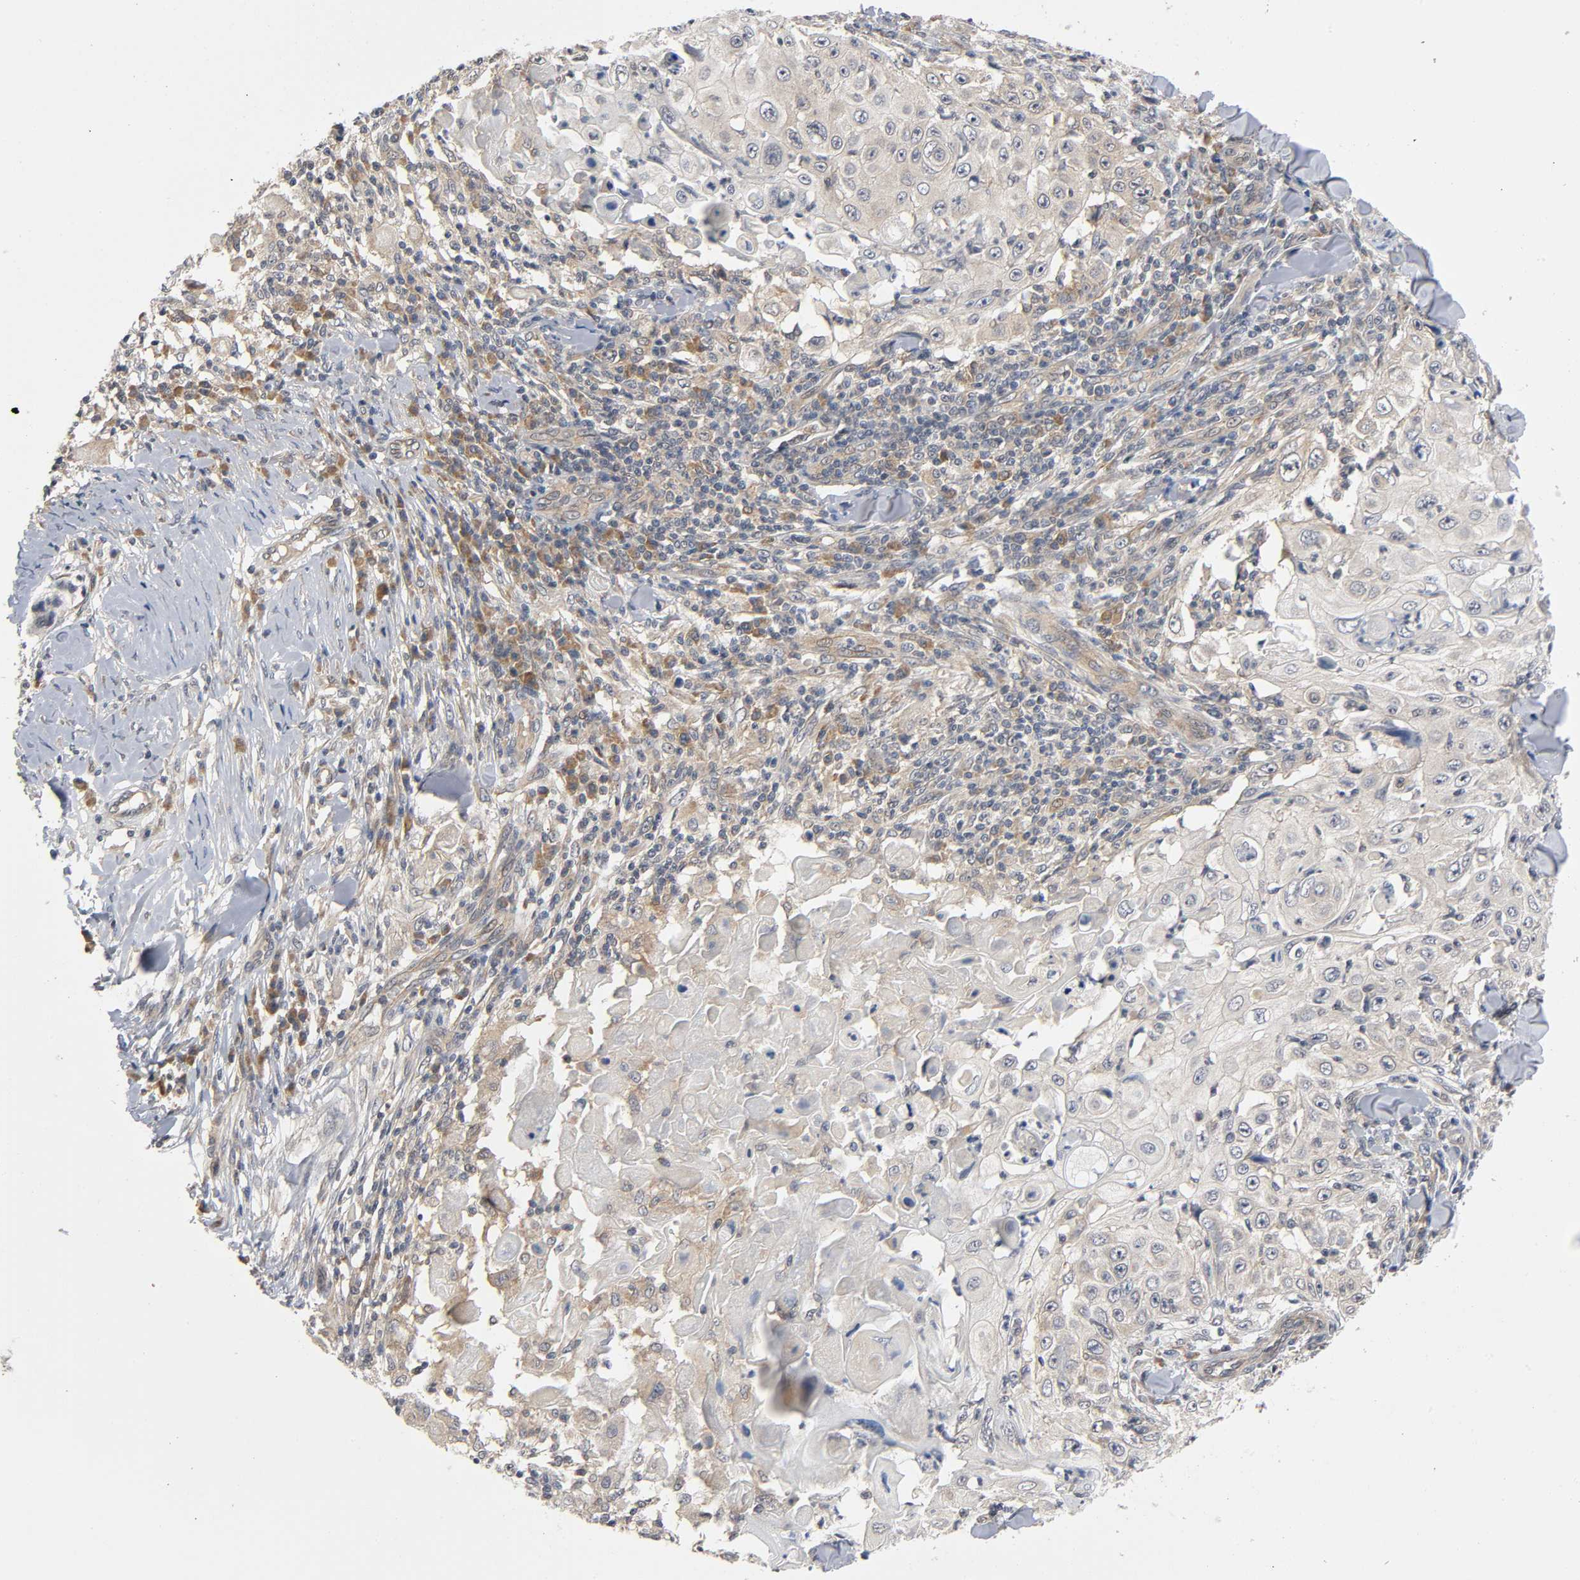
{"staining": {"intensity": "weak", "quantity": ">75%", "location": "cytoplasmic/membranous"}, "tissue": "skin cancer", "cell_type": "Tumor cells", "image_type": "cancer", "snomed": [{"axis": "morphology", "description": "Squamous cell carcinoma, NOS"}, {"axis": "topography", "description": "Skin"}], "caption": "High-magnification brightfield microscopy of skin squamous cell carcinoma stained with DAB (brown) and counterstained with hematoxylin (blue). tumor cells exhibit weak cytoplasmic/membranous positivity is identified in about>75% of cells. (DAB IHC, brown staining for protein, blue staining for nuclei).", "gene": "MAPK8", "patient": {"sex": "male", "age": 86}}